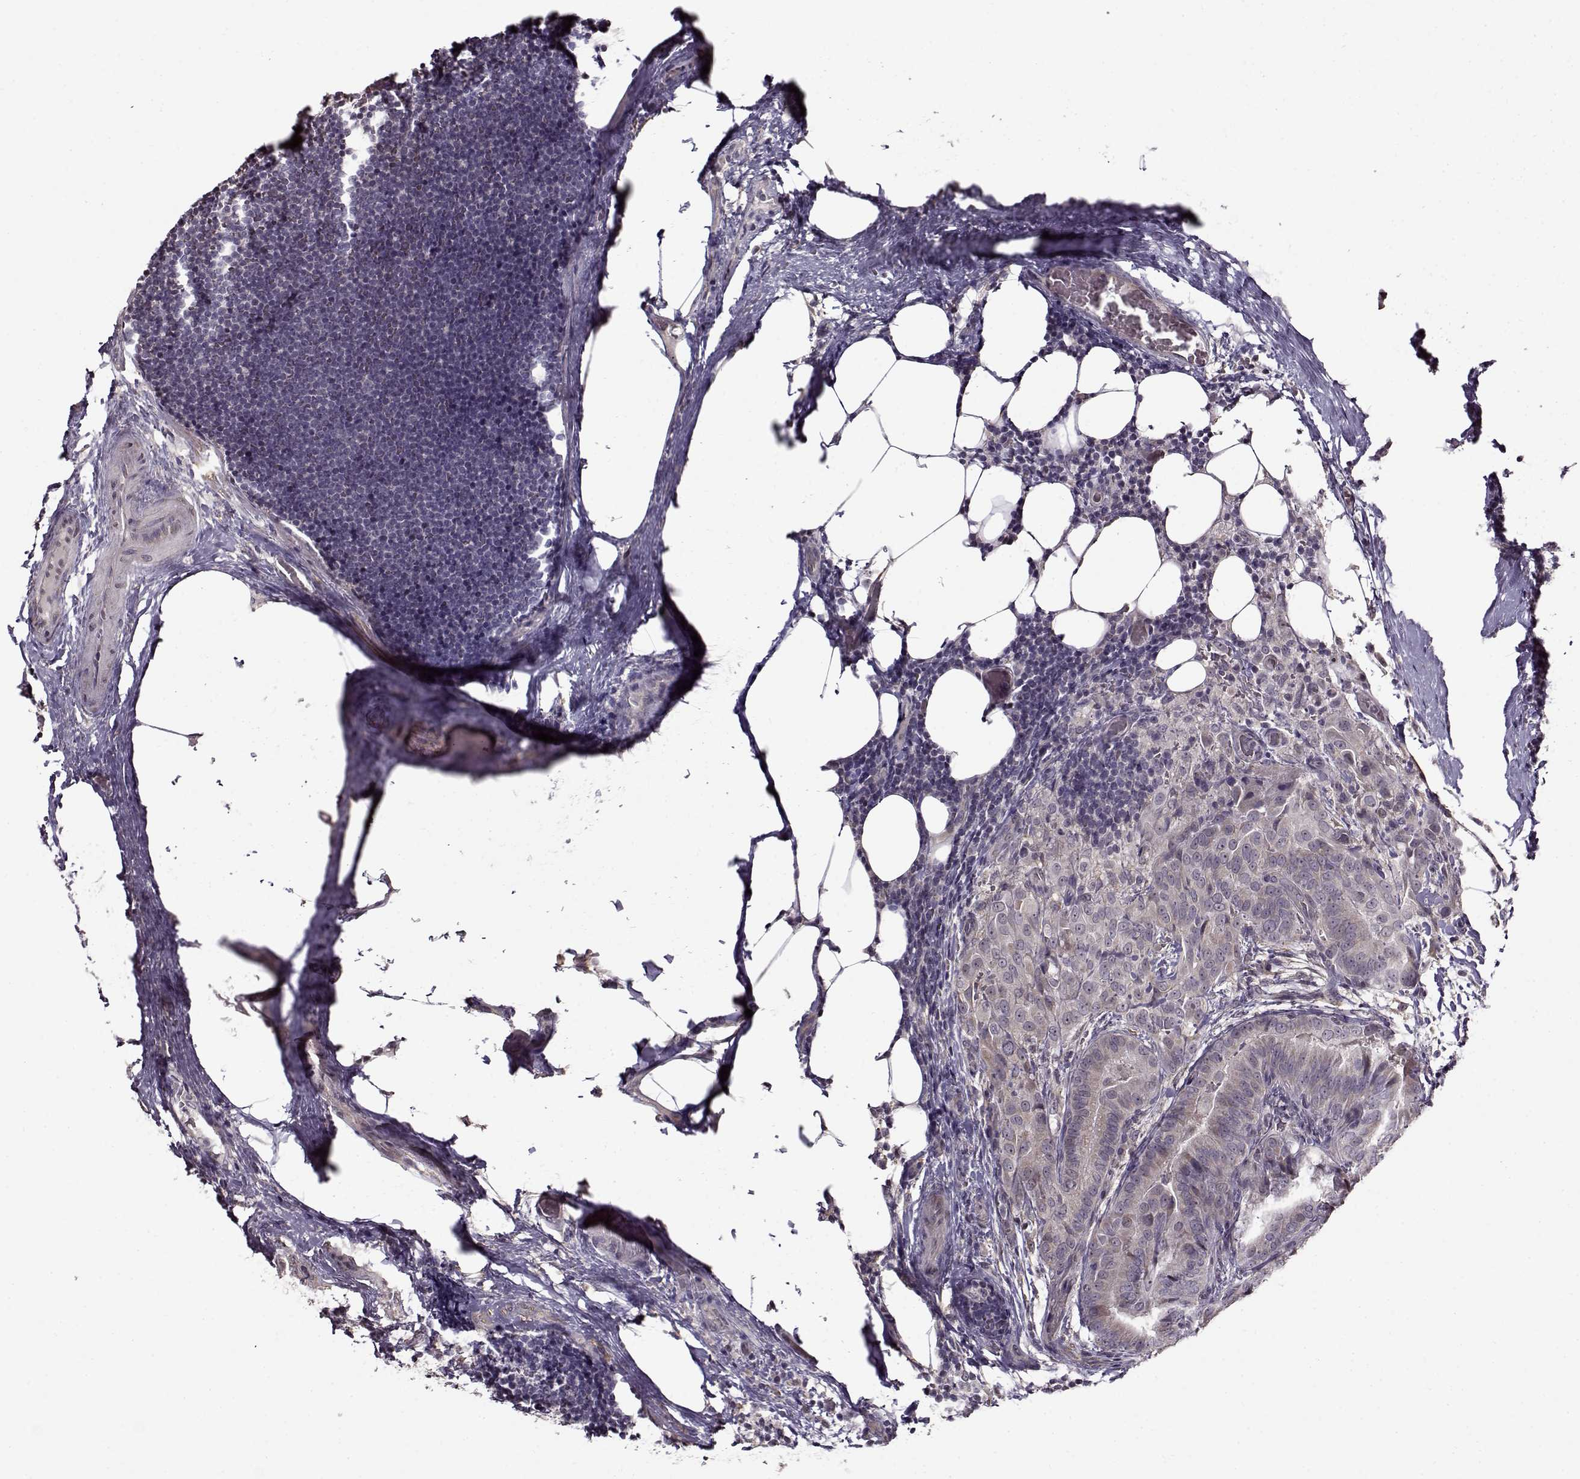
{"staining": {"intensity": "weak", "quantity": "<25%", "location": "cytoplasmic/membranous"}, "tissue": "thyroid cancer", "cell_type": "Tumor cells", "image_type": "cancer", "snomed": [{"axis": "morphology", "description": "Papillary adenocarcinoma, NOS"}, {"axis": "topography", "description": "Thyroid gland"}], "caption": "Immunohistochemistry image of human thyroid papillary adenocarcinoma stained for a protein (brown), which demonstrates no expression in tumor cells.", "gene": "FSHB", "patient": {"sex": "male", "age": 61}}